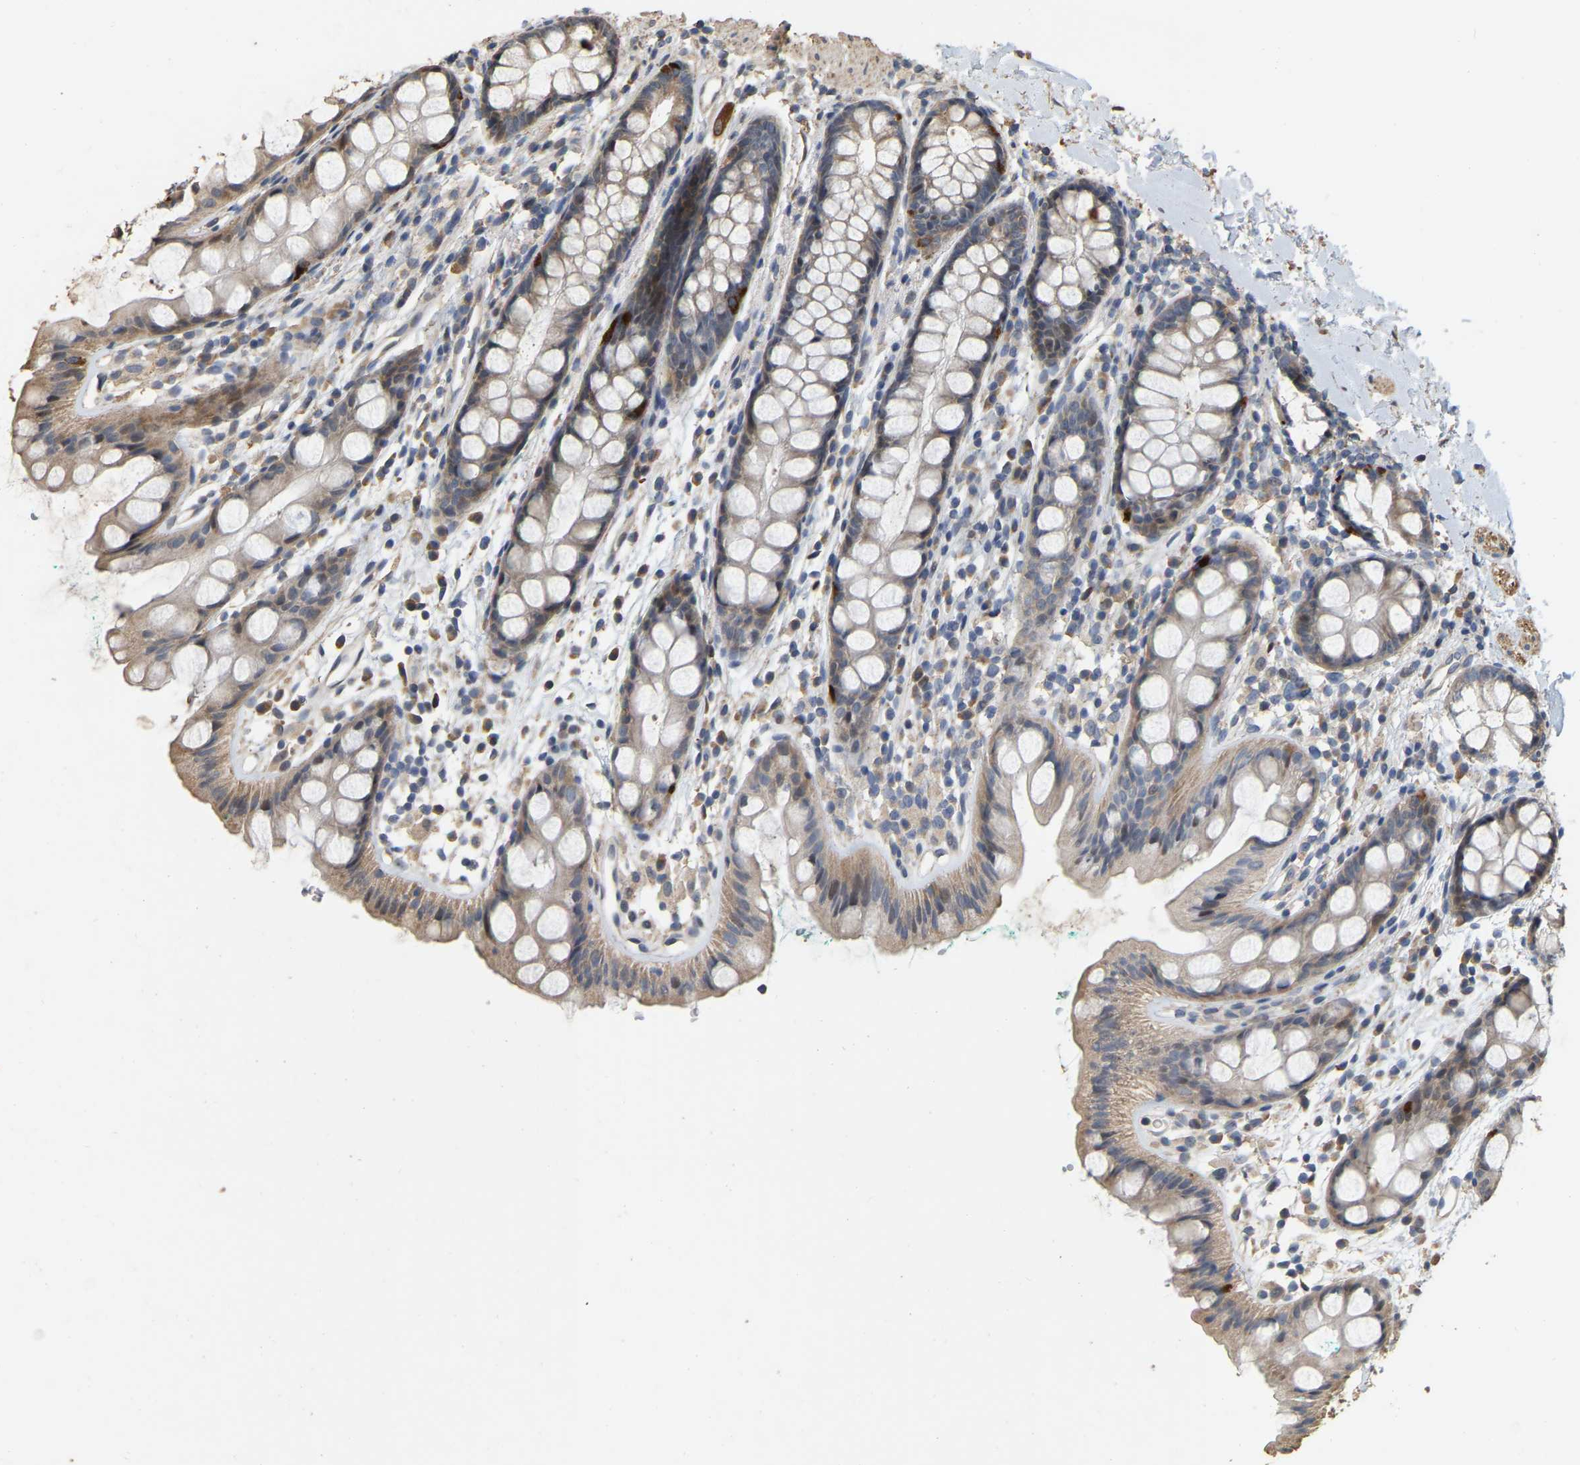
{"staining": {"intensity": "moderate", "quantity": ">75%", "location": "cytoplasmic/membranous"}, "tissue": "rectum", "cell_type": "Glandular cells", "image_type": "normal", "snomed": [{"axis": "morphology", "description": "Normal tissue, NOS"}, {"axis": "topography", "description": "Rectum"}], "caption": "About >75% of glandular cells in normal rectum show moderate cytoplasmic/membranous protein positivity as visualized by brown immunohistochemical staining.", "gene": "NCS1", "patient": {"sex": "female", "age": 65}}